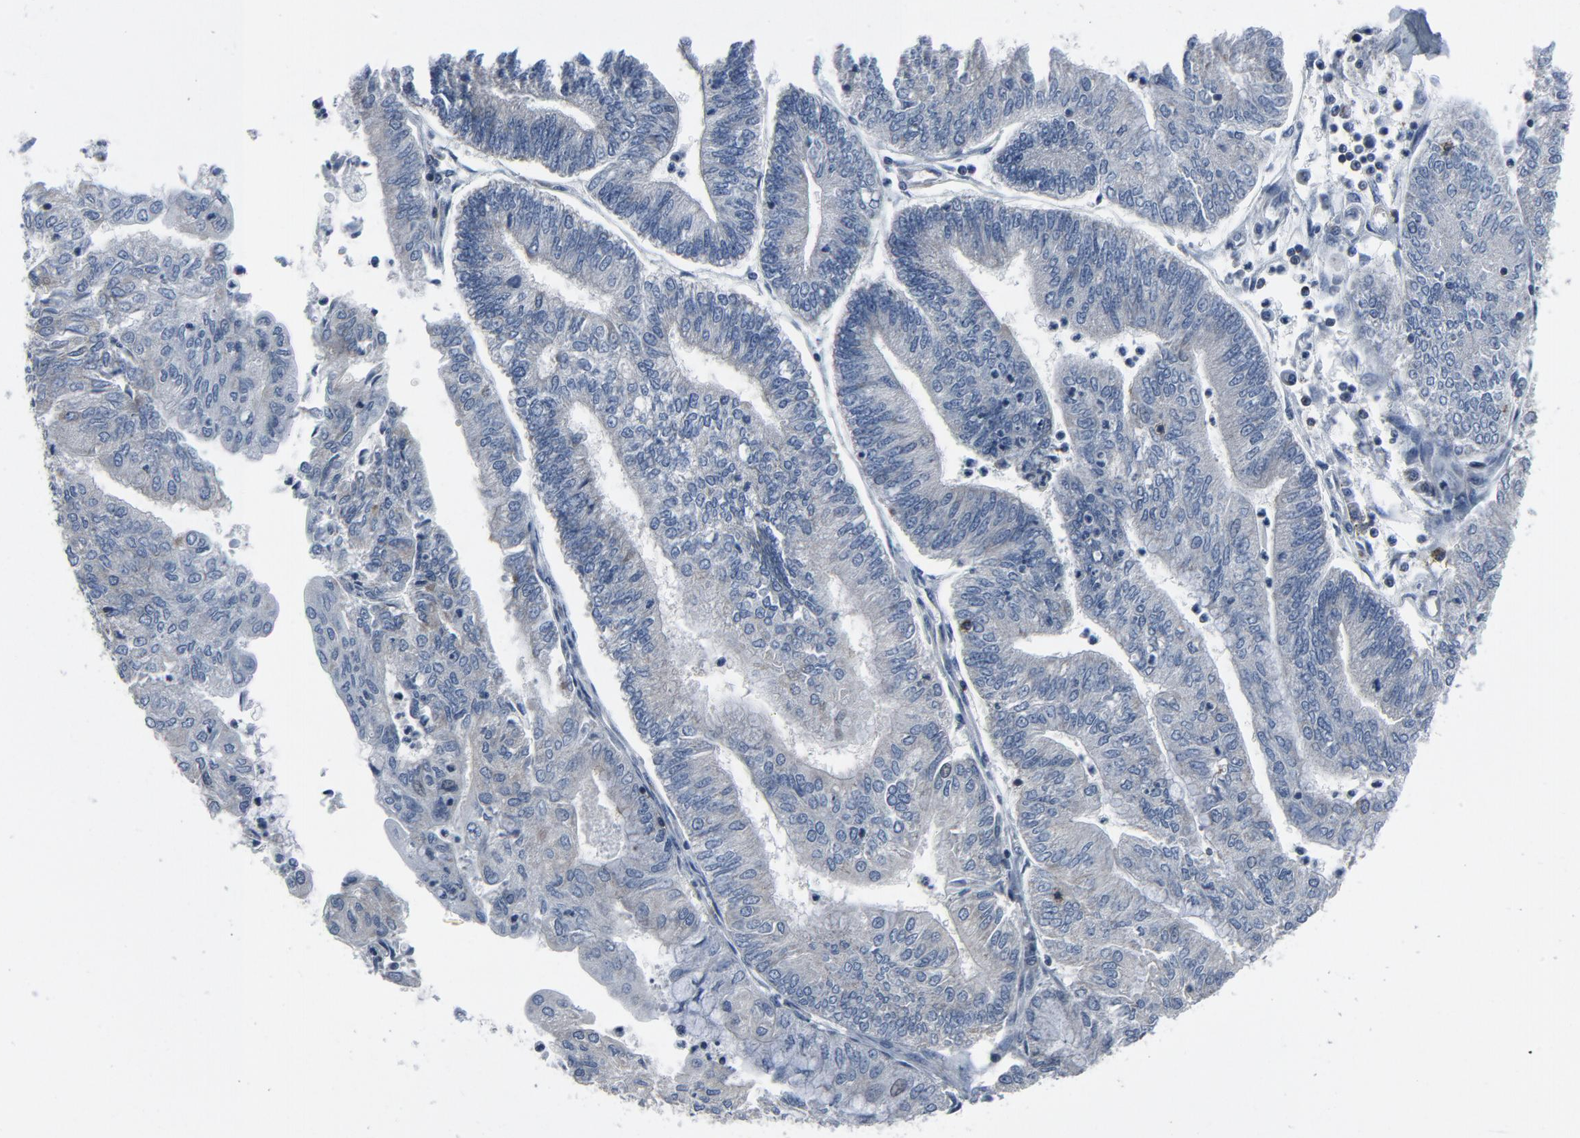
{"staining": {"intensity": "negative", "quantity": "none", "location": "none"}, "tissue": "endometrial cancer", "cell_type": "Tumor cells", "image_type": "cancer", "snomed": [{"axis": "morphology", "description": "Adenocarcinoma, NOS"}, {"axis": "topography", "description": "Endometrium"}], "caption": "High magnification brightfield microscopy of endometrial cancer (adenocarcinoma) stained with DAB (3,3'-diaminobenzidine) (brown) and counterstained with hematoxylin (blue): tumor cells show no significant staining.", "gene": "GPX2", "patient": {"sex": "female", "age": 59}}